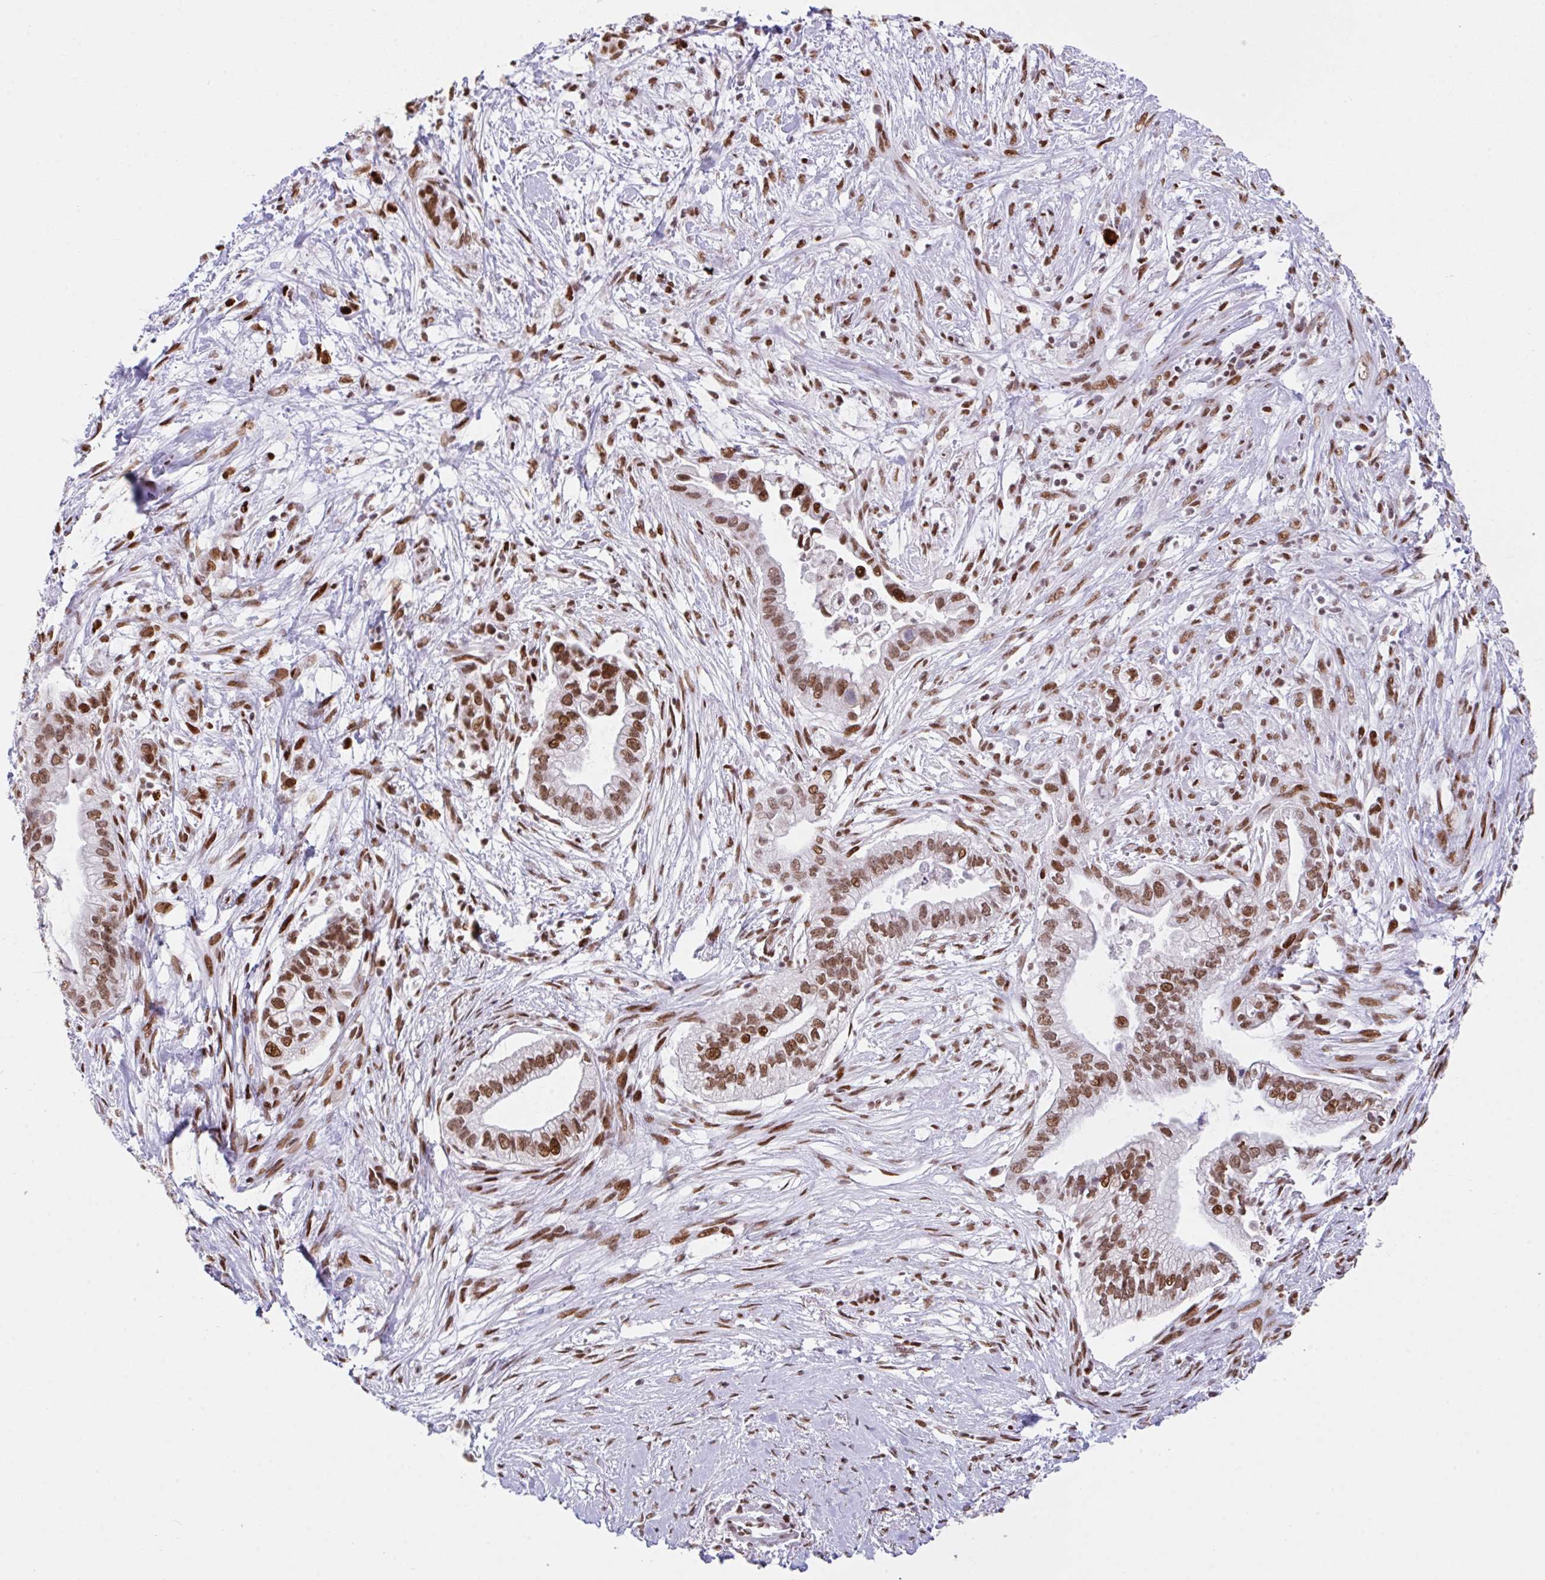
{"staining": {"intensity": "moderate", "quantity": ">75%", "location": "nuclear"}, "tissue": "pancreatic cancer", "cell_type": "Tumor cells", "image_type": "cancer", "snomed": [{"axis": "morphology", "description": "Adenocarcinoma, NOS"}, {"axis": "topography", "description": "Pancreas"}], "caption": "Pancreatic adenocarcinoma tissue demonstrates moderate nuclear staining in about >75% of tumor cells, visualized by immunohistochemistry.", "gene": "CLP1", "patient": {"sex": "male", "age": 70}}